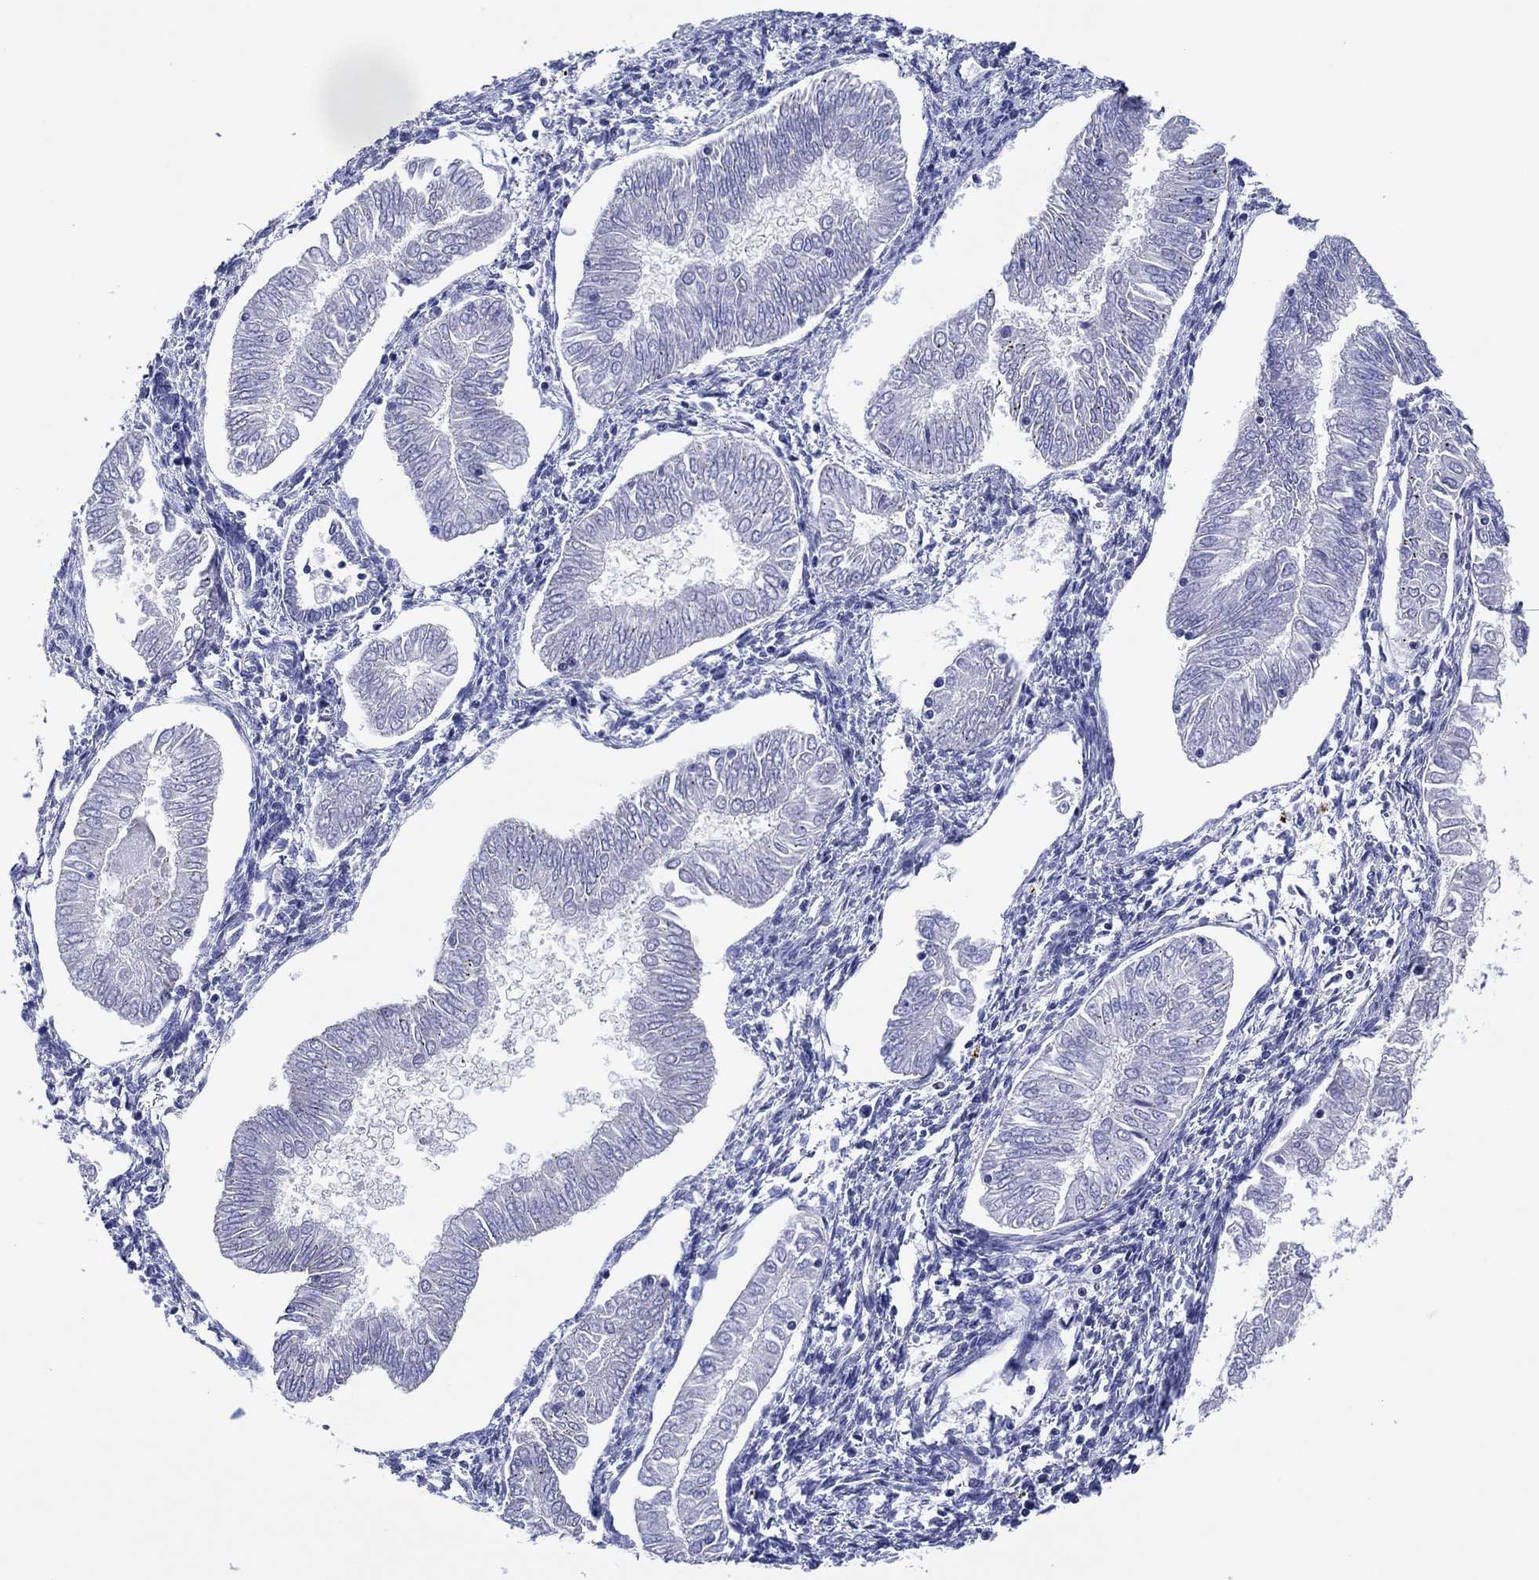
{"staining": {"intensity": "negative", "quantity": "none", "location": "none"}, "tissue": "endometrial cancer", "cell_type": "Tumor cells", "image_type": "cancer", "snomed": [{"axis": "morphology", "description": "Adenocarcinoma, NOS"}, {"axis": "topography", "description": "Endometrium"}], "caption": "This is an immunohistochemistry histopathology image of human endometrial cancer (adenocarcinoma). There is no staining in tumor cells.", "gene": "CLIP3", "patient": {"sex": "female", "age": 53}}